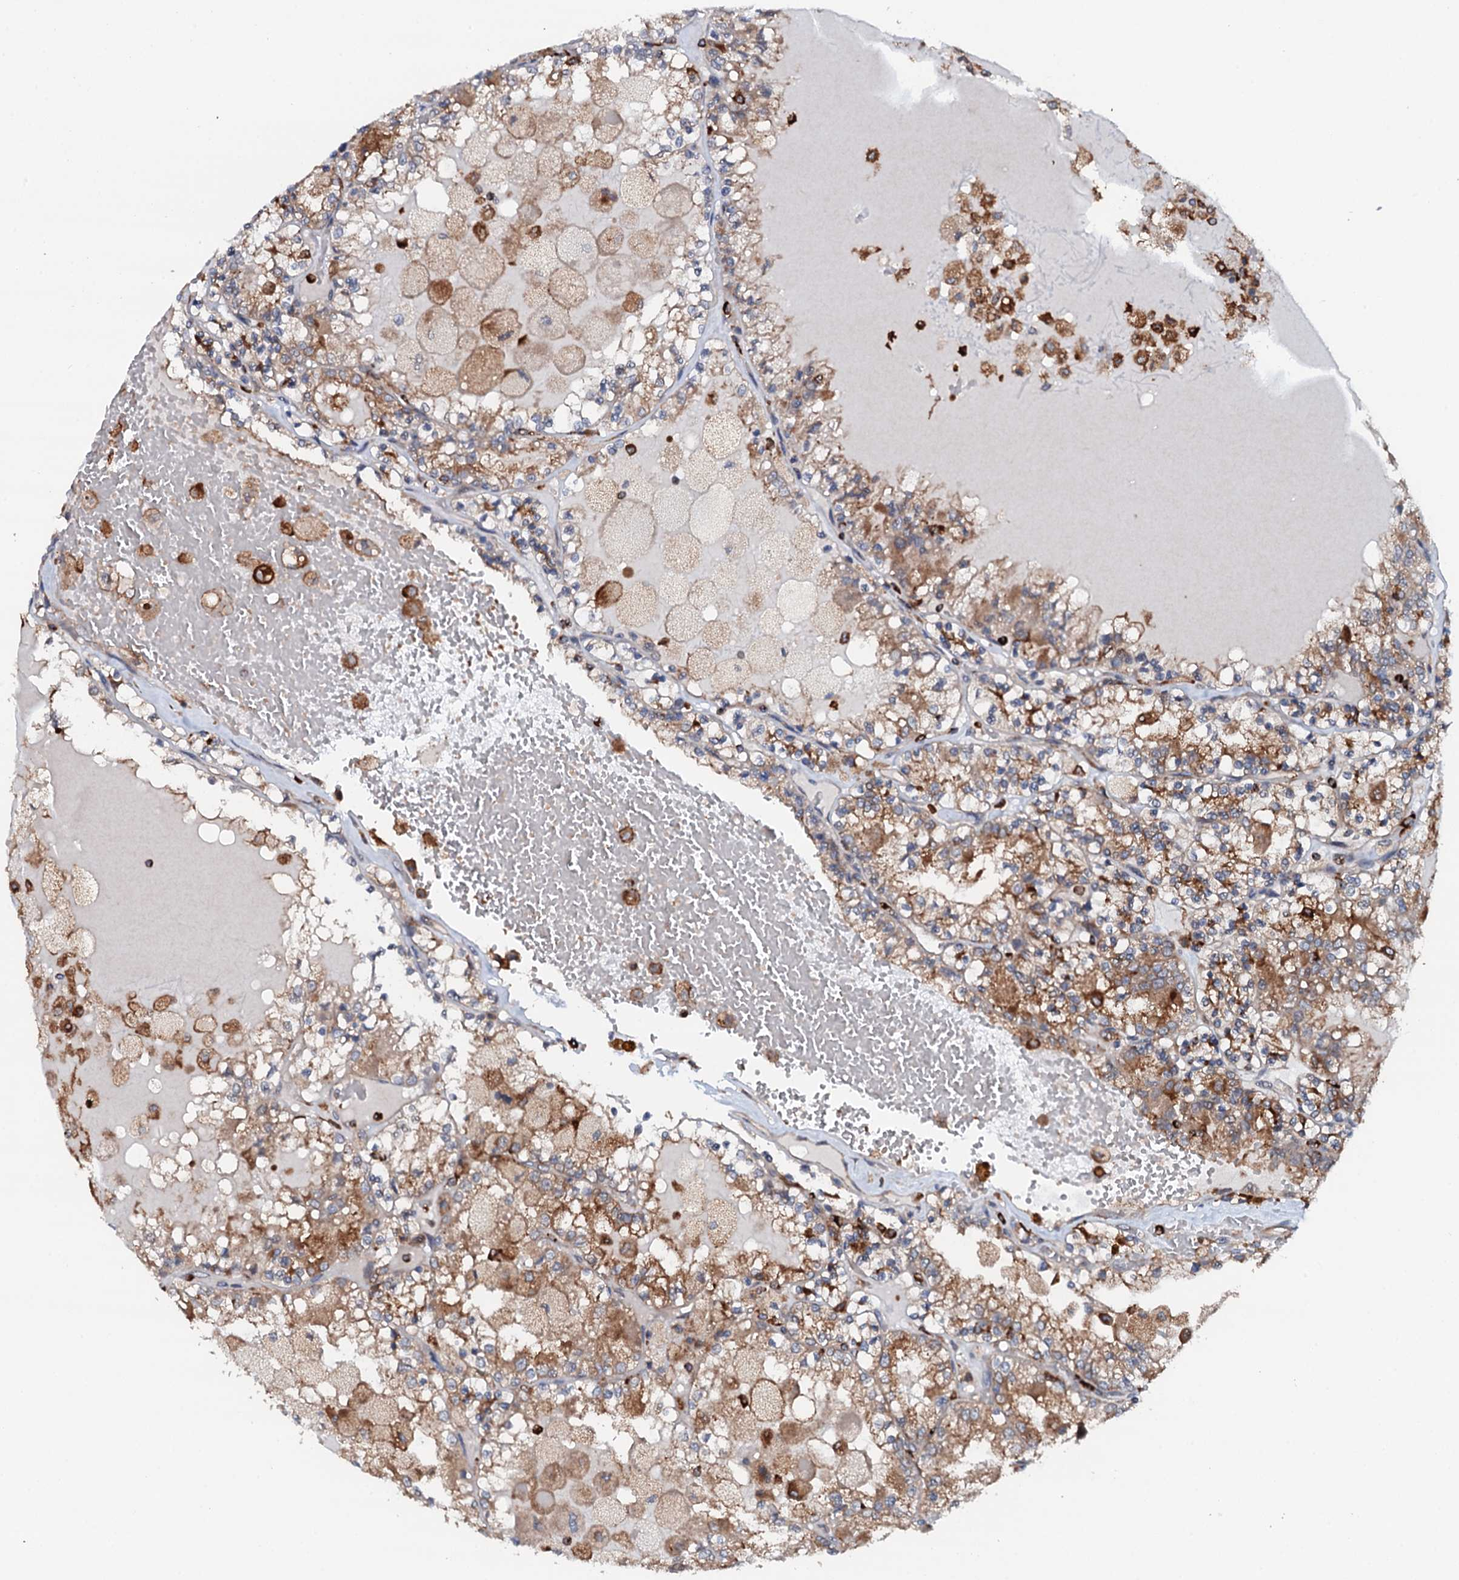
{"staining": {"intensity": "moderate", "quantity": "25%-75%", "location": "cytoplasmic/membranous"}, "tissue": "renal cancer", "cell_type": "Tumor cells", "image_type": "cancer", "snomed": [{"axis": "morphology", "description": "Adenocarcinoma, NOS"}, {"axis": "topography", "description": "Kidney"}], "caption": "A brown stain labels moderate cytoplasmic/membranous staining of a protein in renal cancer tumor cells. The protein is shown in brown color, while the nuclei are stained blue.", "gene": "VAMP8", "patient": {"sex": "female", "age": 56}}